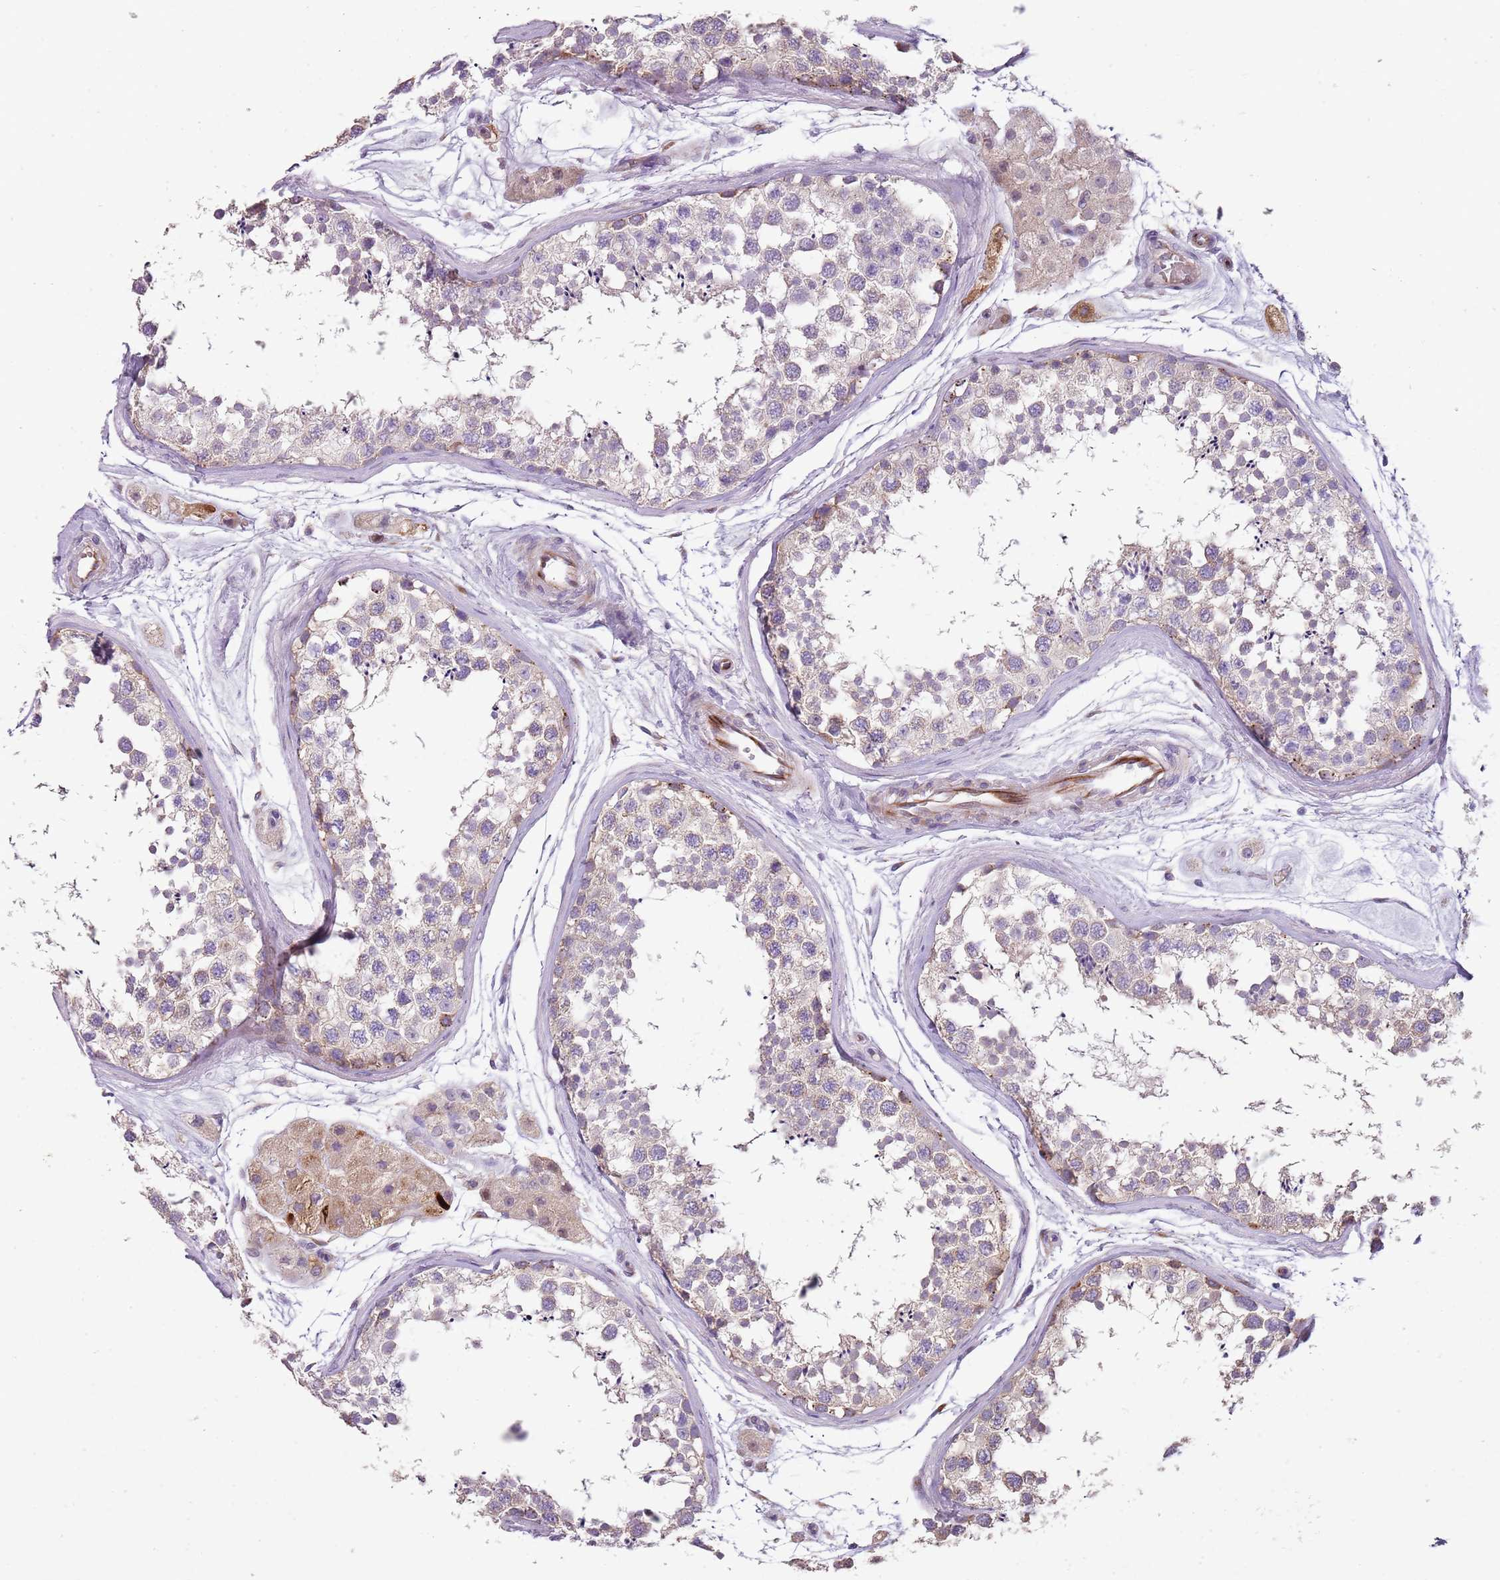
{"staining": {"intensity": "weak", "quantity": "<25%", "location": "cytoplasmic/membranous"}, "tissue": "testis", "cell_type": "Cells in seminiferous ducts", "image_type": "normal", "snomed": [{"axis": "morphology", "description": "Normal tissue, NOS"}, {"axis": "topography", "description": "Testis"}], "caption": "Immunohistochemical staining of normal testis shows no significant staining in cells in seminiferous ducts.", "gene": "ZNF583", "patient": {"sex": "male", "age": 56}}